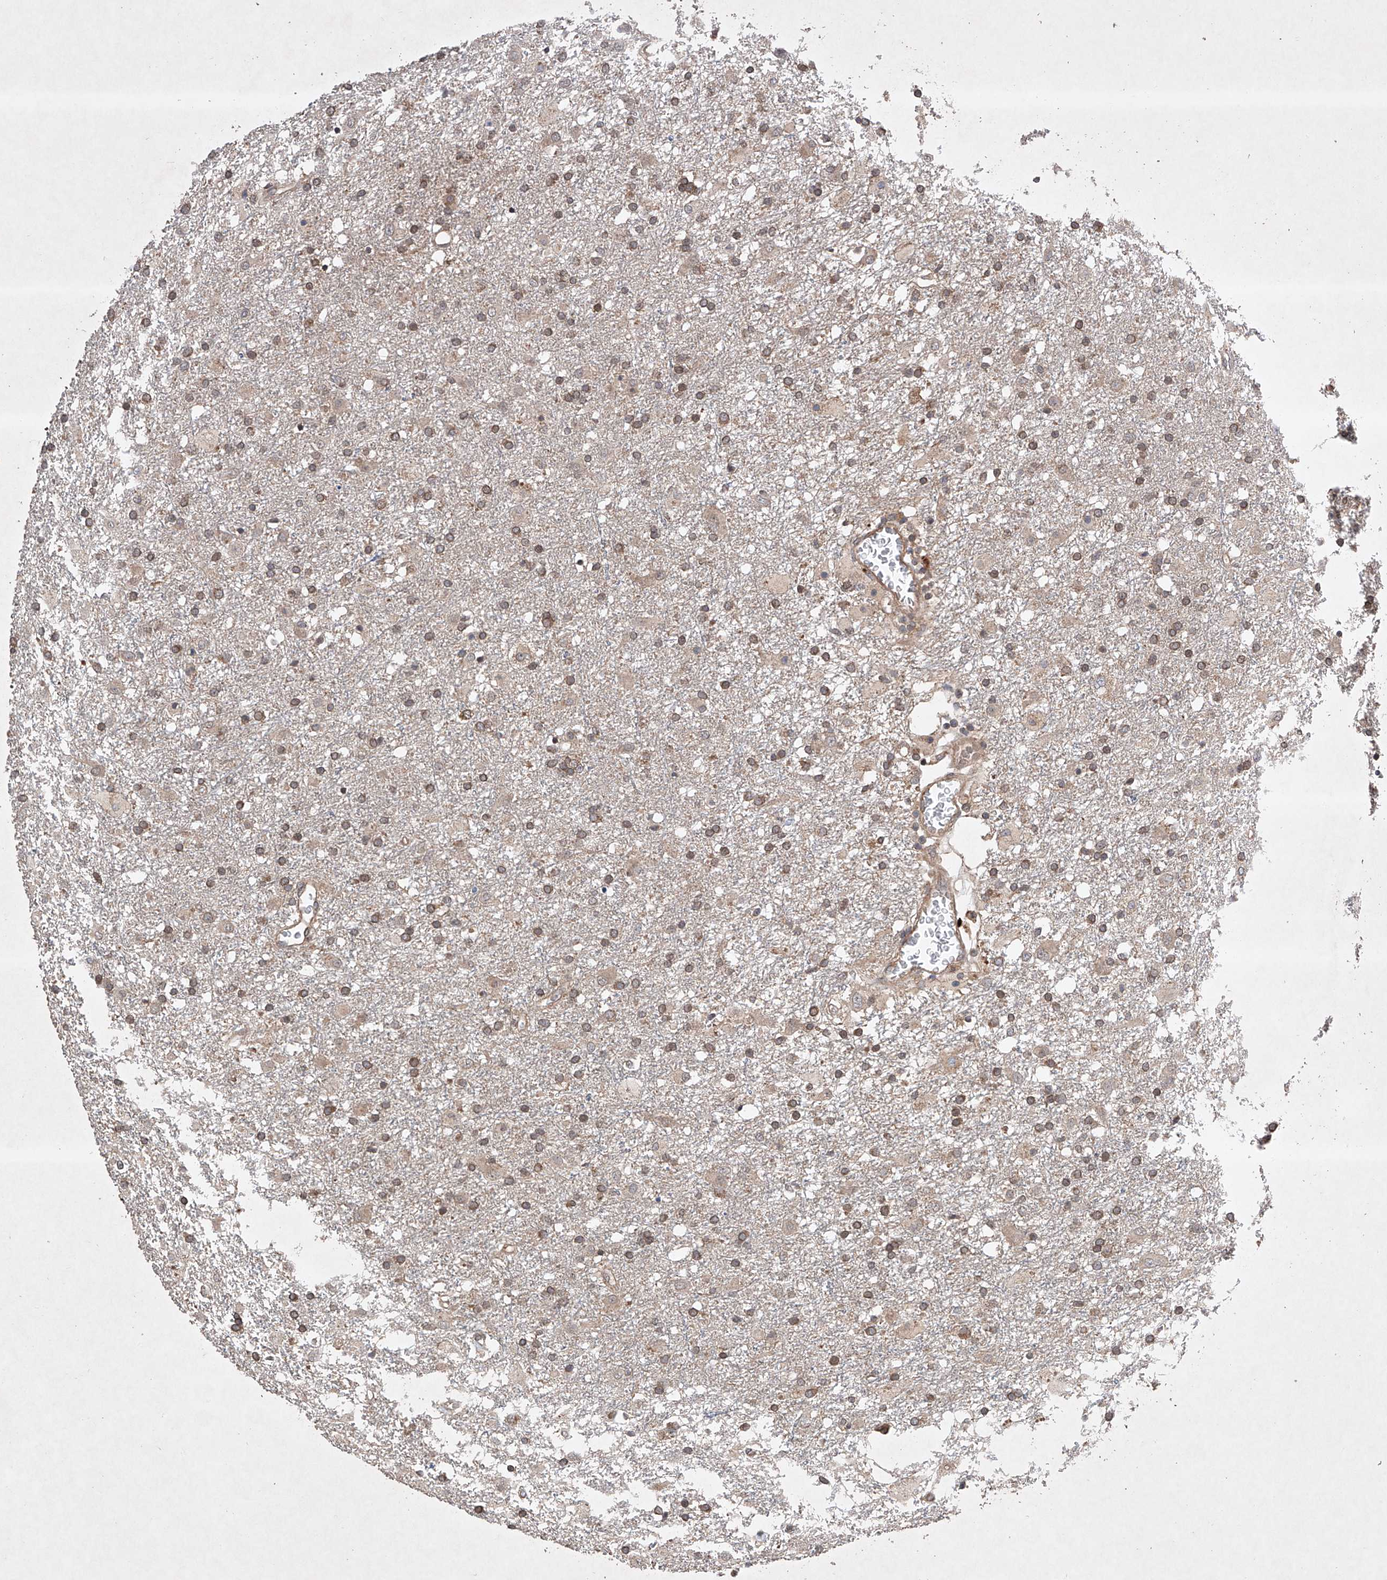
{"staining": {"intensity": "moderate", "quantity": "25%-75%", "location": "cytoplasmic/membranous"}, "tissue": "glioma", "cell_type": "Tumor cells", "image_type": "cancer", "snomed": [{"axis": "morphology", "description": "Glioma, malignant, Low grade"}, {"axis": "topography", "description": "Brain"}], "caption": "There is medium levels of moderate cytoplasmic/membranous staining in tumor cells of malignant glioma (low-grade), as demonstrated by immunohistochemical staining (brown color).", "gene": "LURAP1", "patient": {"sex": "male", "age": 65}}